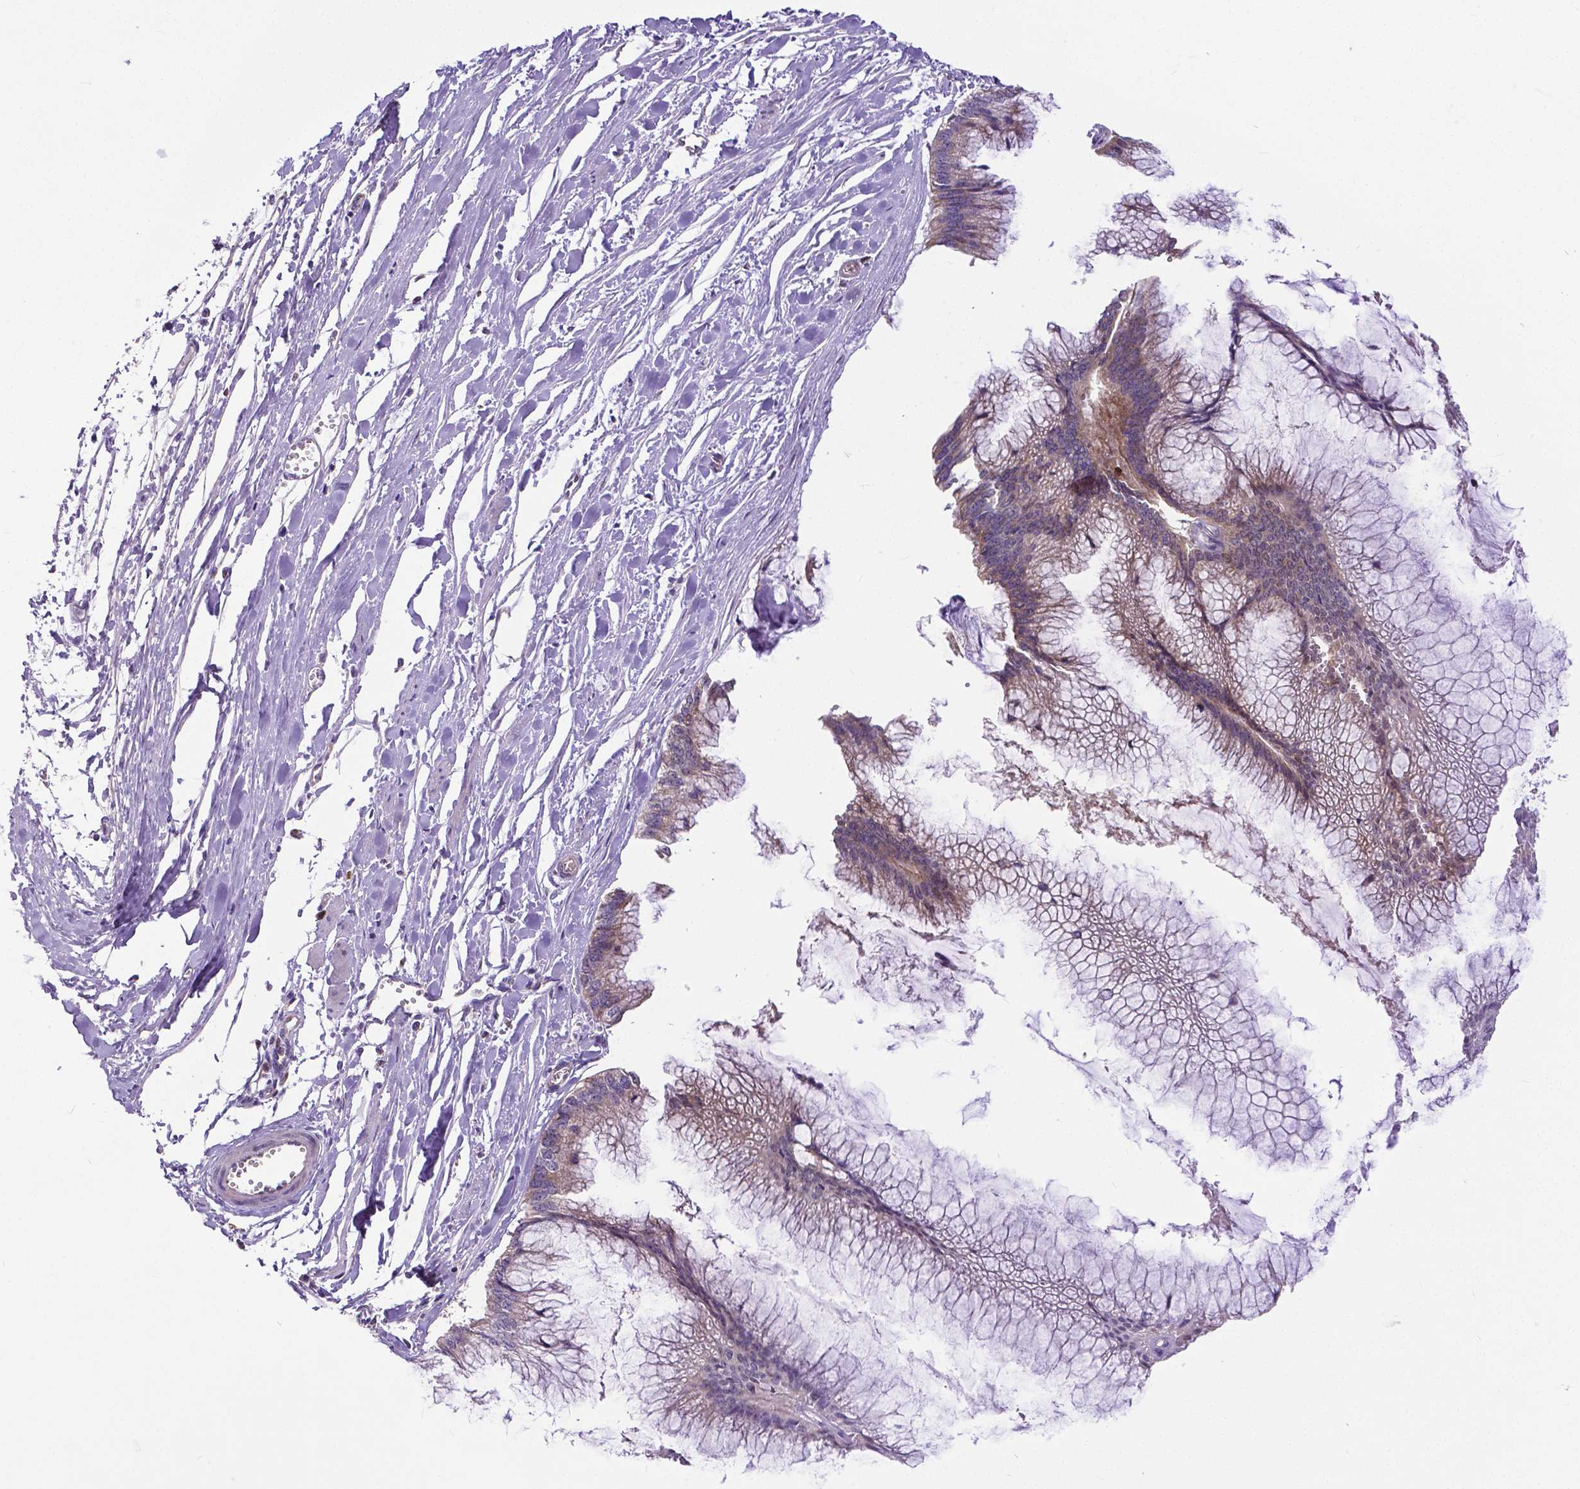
{"staining": {"intensity": "moderate", "quantity": ">75%", "location": "cytoplasmic/membranous"}, "tissue": "ovarian cancer", "cell_type": "Tumor cells", "image_type": "cancer", "snomed": [{"axis": "morphology", "description": "Cystadenocarcinoma, mucinous, NOS"}, {"axis": "topography", "description": "Ovary"}], "caption": "Ovarian cancer tissue exhibits moderate cytoplasmic/membranous staining in approximately >75% of tumor cells, visualized by immunohistochemistry. (Stains: DAB (3,3'-diaminobenzidine) in brown, nuclei in blue, Microscopy: brightfield microscopy at high magnification).", "gene": "MCL1", "patient": {"sex": "female", "age": 44}}